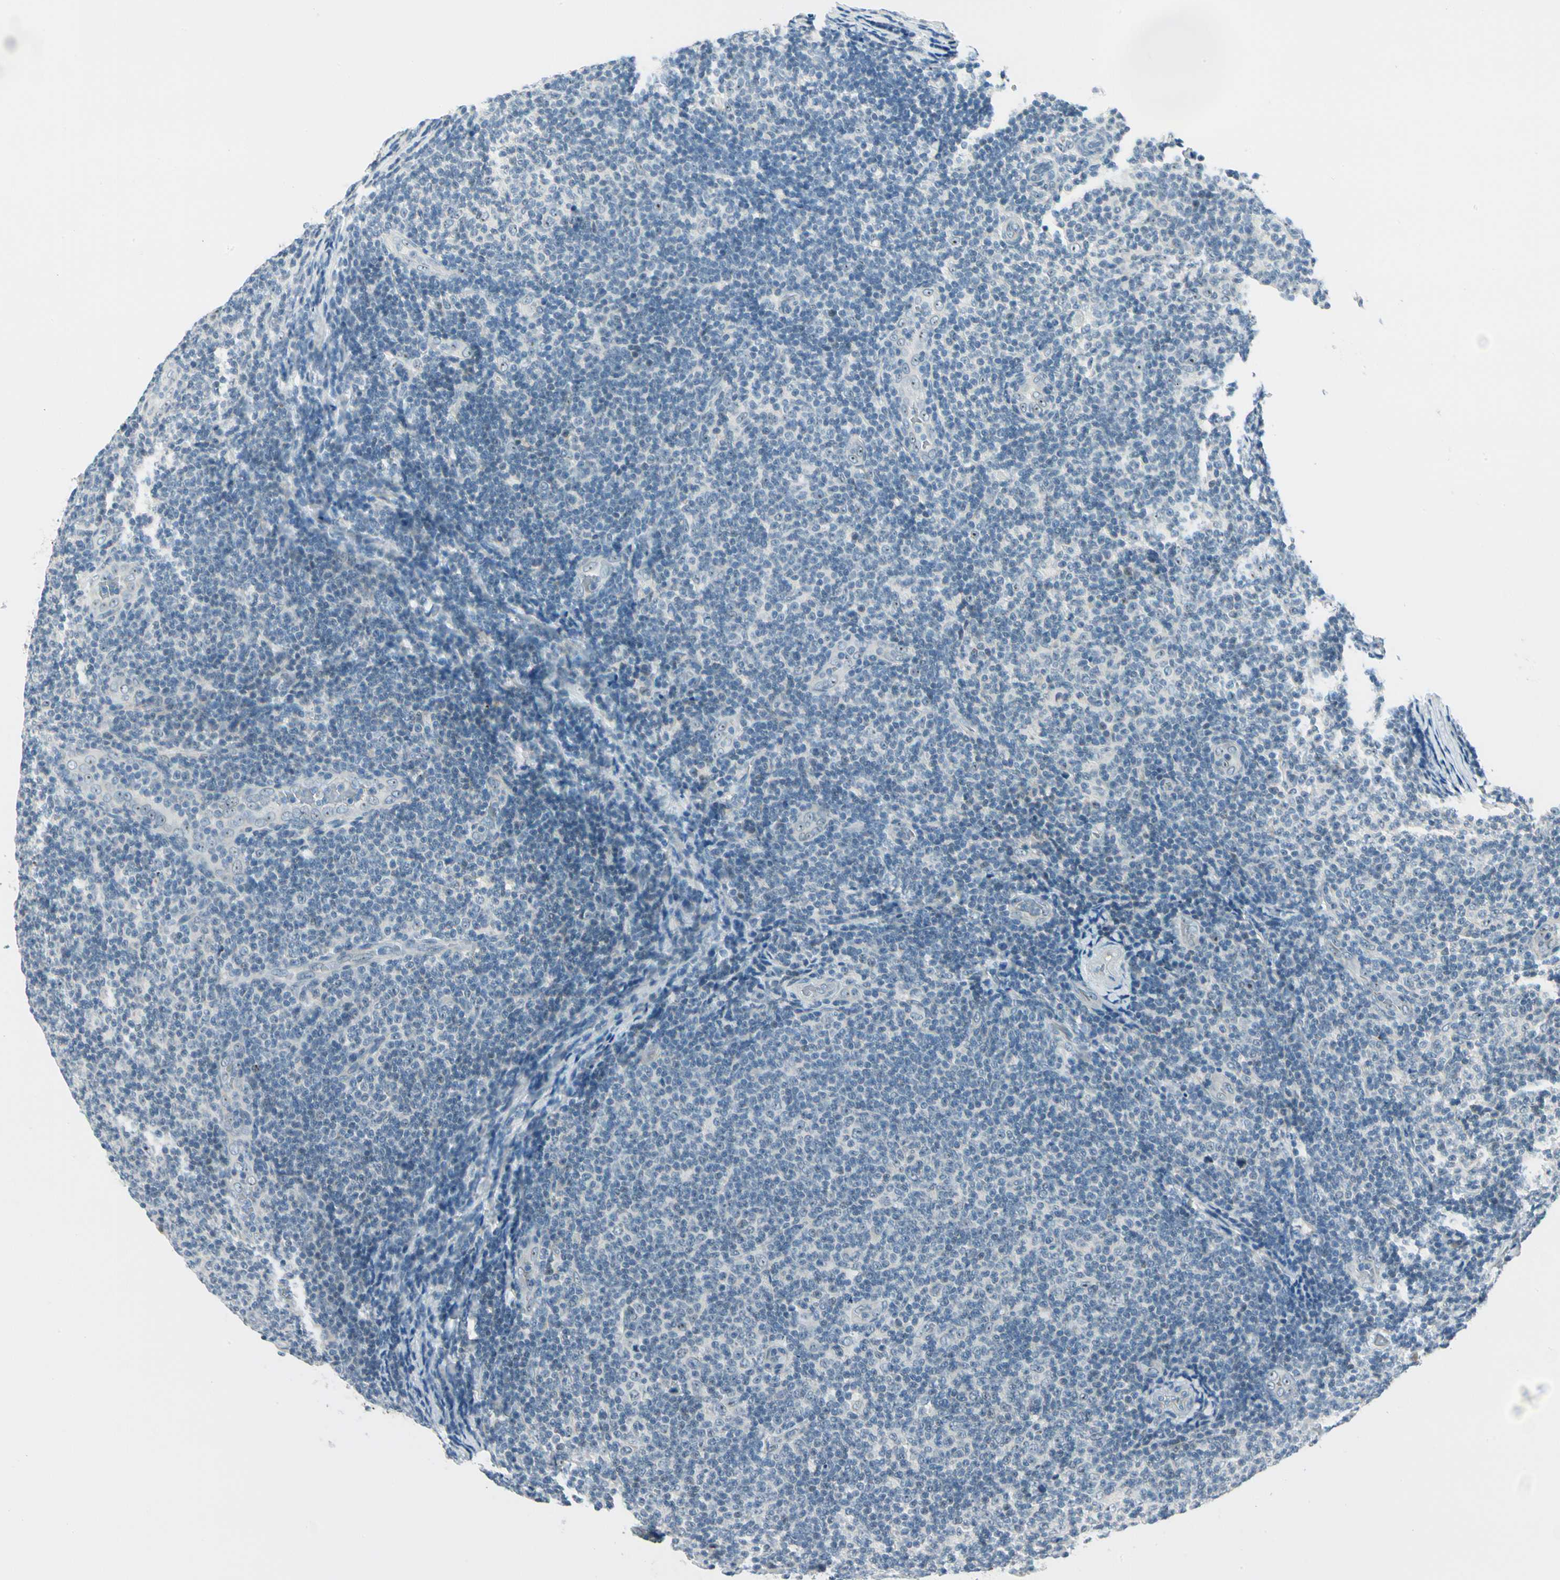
{"staining": {"intensity": "negative", "quantity": "none", "location": "none"}, "tissue": "lymphoma", "cell_type": "Tumor cells", "image_type": "cancer", "snomed": [{"axis": "morphology", "description": "Malignant lymphoma, non-Hodgkin's type, Low grade"}, {"axis": "topography", "description": "Lymph node"}], "caption": "This is an immunohistochemistry (IHC) micrograph of lymphoma. There is no expression in tumor cells.", "gene": "ZSCAN1", "patient": {"sex": "male", "age": 83}}